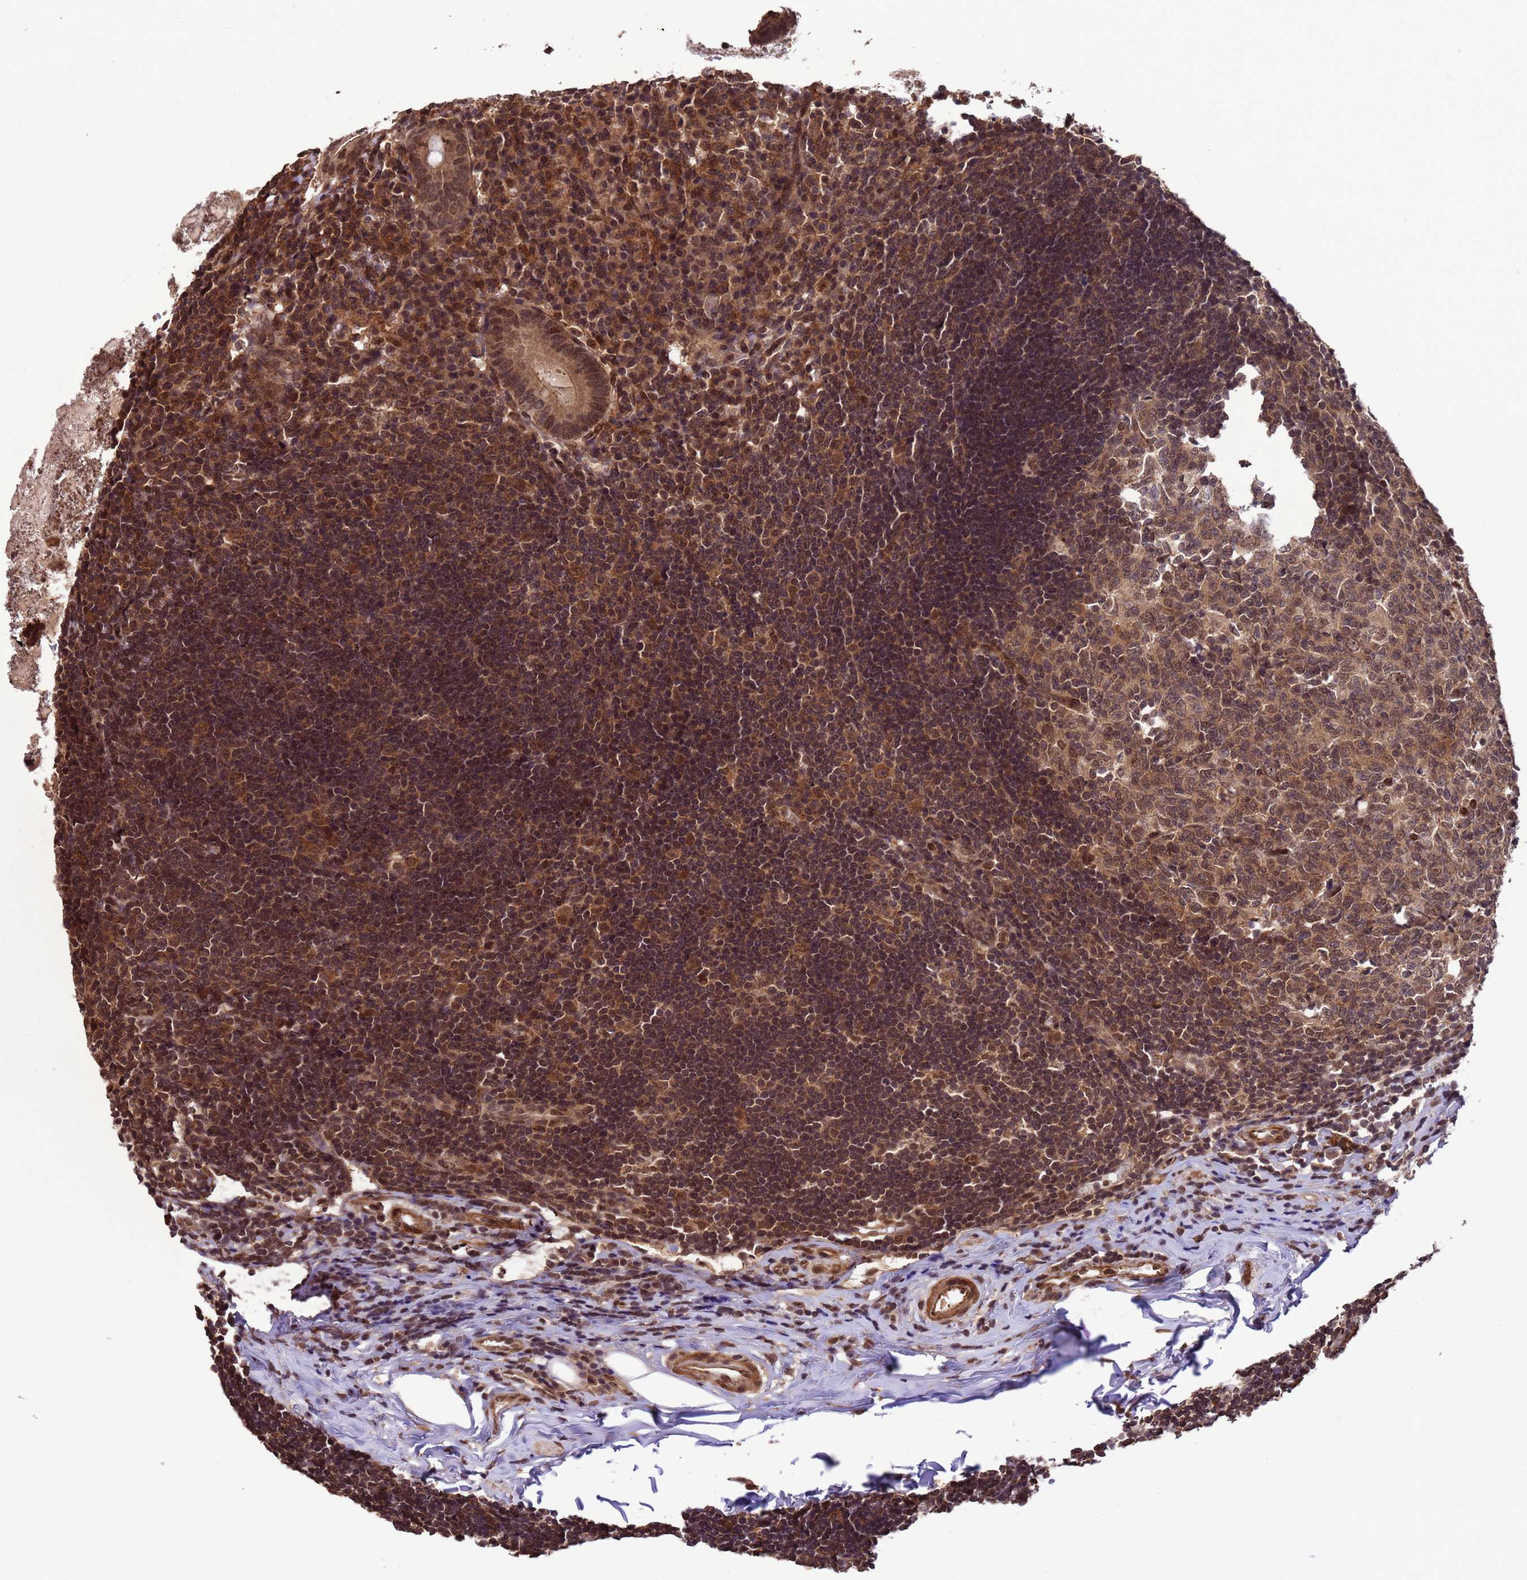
{"staining": {"intensity": "moderate", "quantity": ">75%", "location": "cytoplasmic/membranous,nuclear"}, "tissue": "appendix", "cell_type": "Glandular cells", "image_type": "normal", "snomed": [{"axis": "morphology", "description": "Normal tissue, NOS"}, {"axis": "topography", "description": "Appendix"}], "caption": "Protein expression analysis of unremarkable appendix exhibits moderate cytoplasmic/membranous,nuclear expression in approximately >75% of glandular cells.", "gene": "VSTM4", "patient": {"sex": "female", "age": 54}}